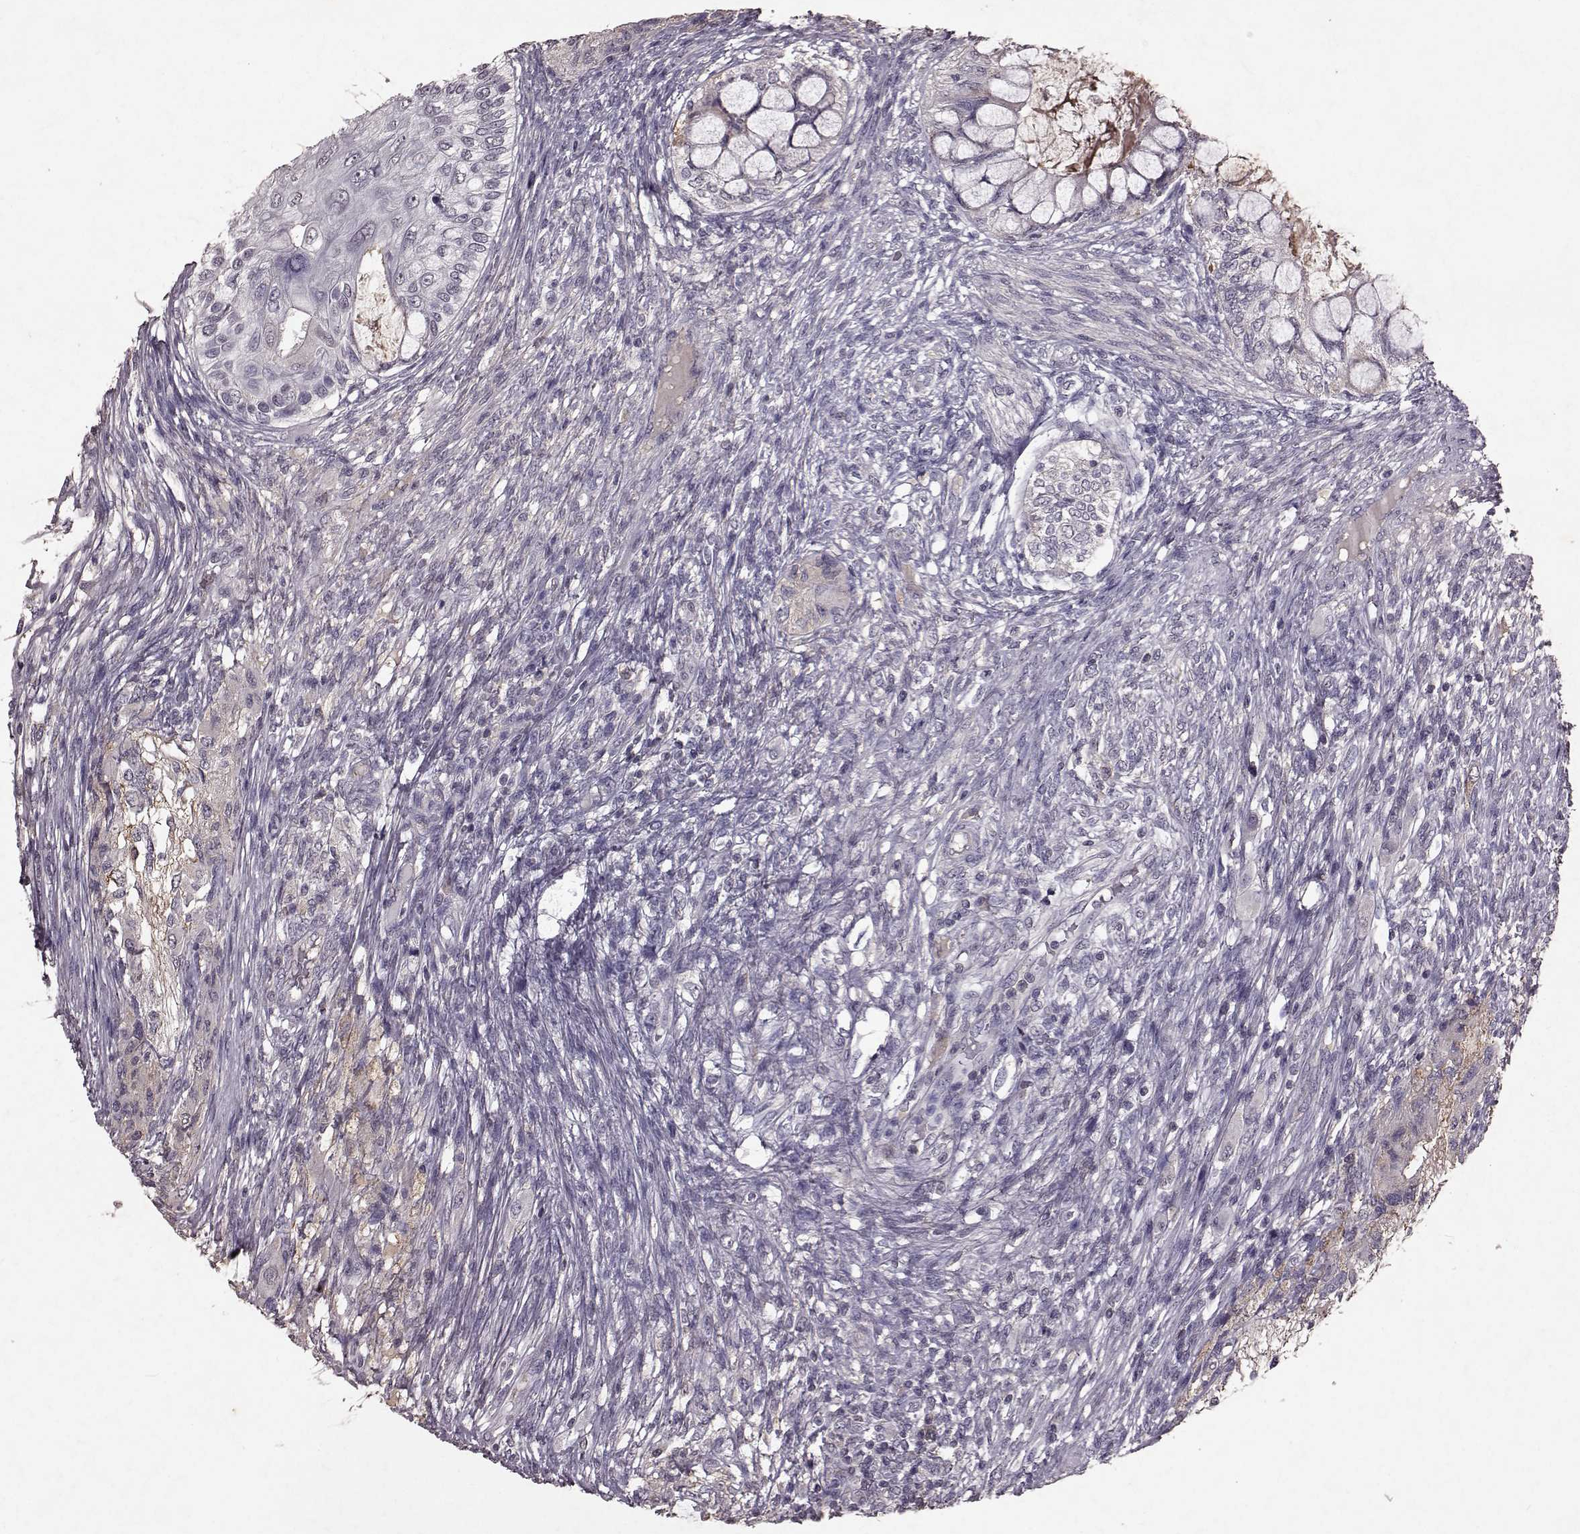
{"staining": {"intensity": "negative", "quantity": "none", "location": "none"}, "tissue": "testis cancer", "cell_type": "Tumor cells", "image_type": "cancer", "snomed": [{"axis": "morphology", "description": "Seminoma, NOS"}, {"axis": "morphology", "description": "Carcinoma, Embryonal, NOS"}, {"axis": "topography", "description": "Testis"}], "caption": "IHC of testis seminoma demonstrates no staining in tumor cells. (DAB (3,3'-diaminobenzidine) immunohistochemistry visualized using brightfield microscopy, high magnification).", "gene": "FRRS1L", "patient": {"sex": "male", "age": 41}}